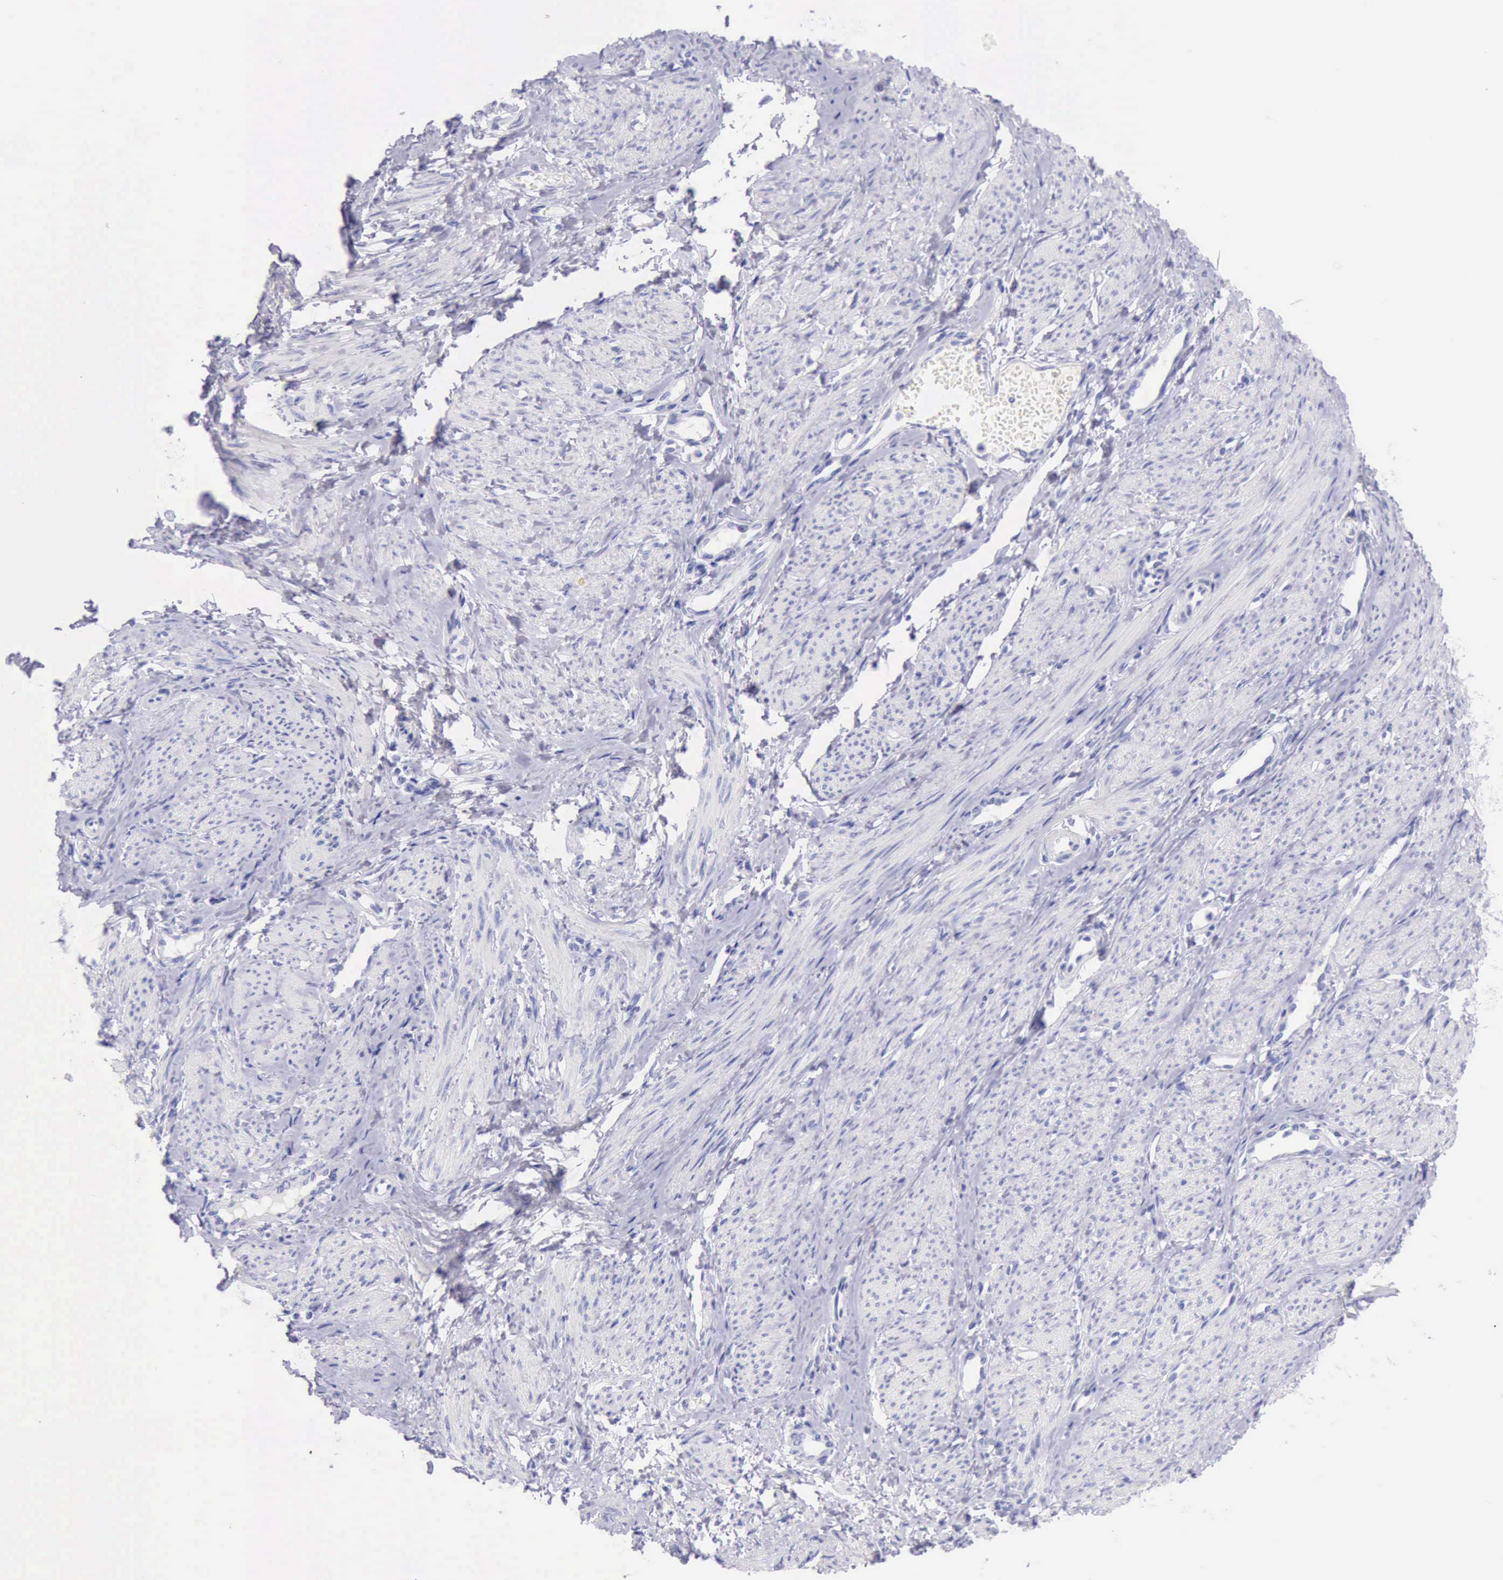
{"staining": {"intensity": "negative", "quantity": "none", "location": "none"}, "tissue": "smooth muscle", "cell_type": "Smooth muscle cells", "image_type": "normal", "snomed": [{"axis": "morphology", "description": "Normal tissue, NOS"}, {"axis": "topography", "description": "Smooth muscle"}, {"axis": "topography", "description": "Uterus"}], "caption": "Protein analysis of unremarkable smooth muscle exhibits no significant expression in smooth muscle cells. (DAB (3,3'-diaminobenzidine) IHC with hematoxylin counter stain).", "gene": "KRT8", "patient": {"sex": "female", "age": 39}}